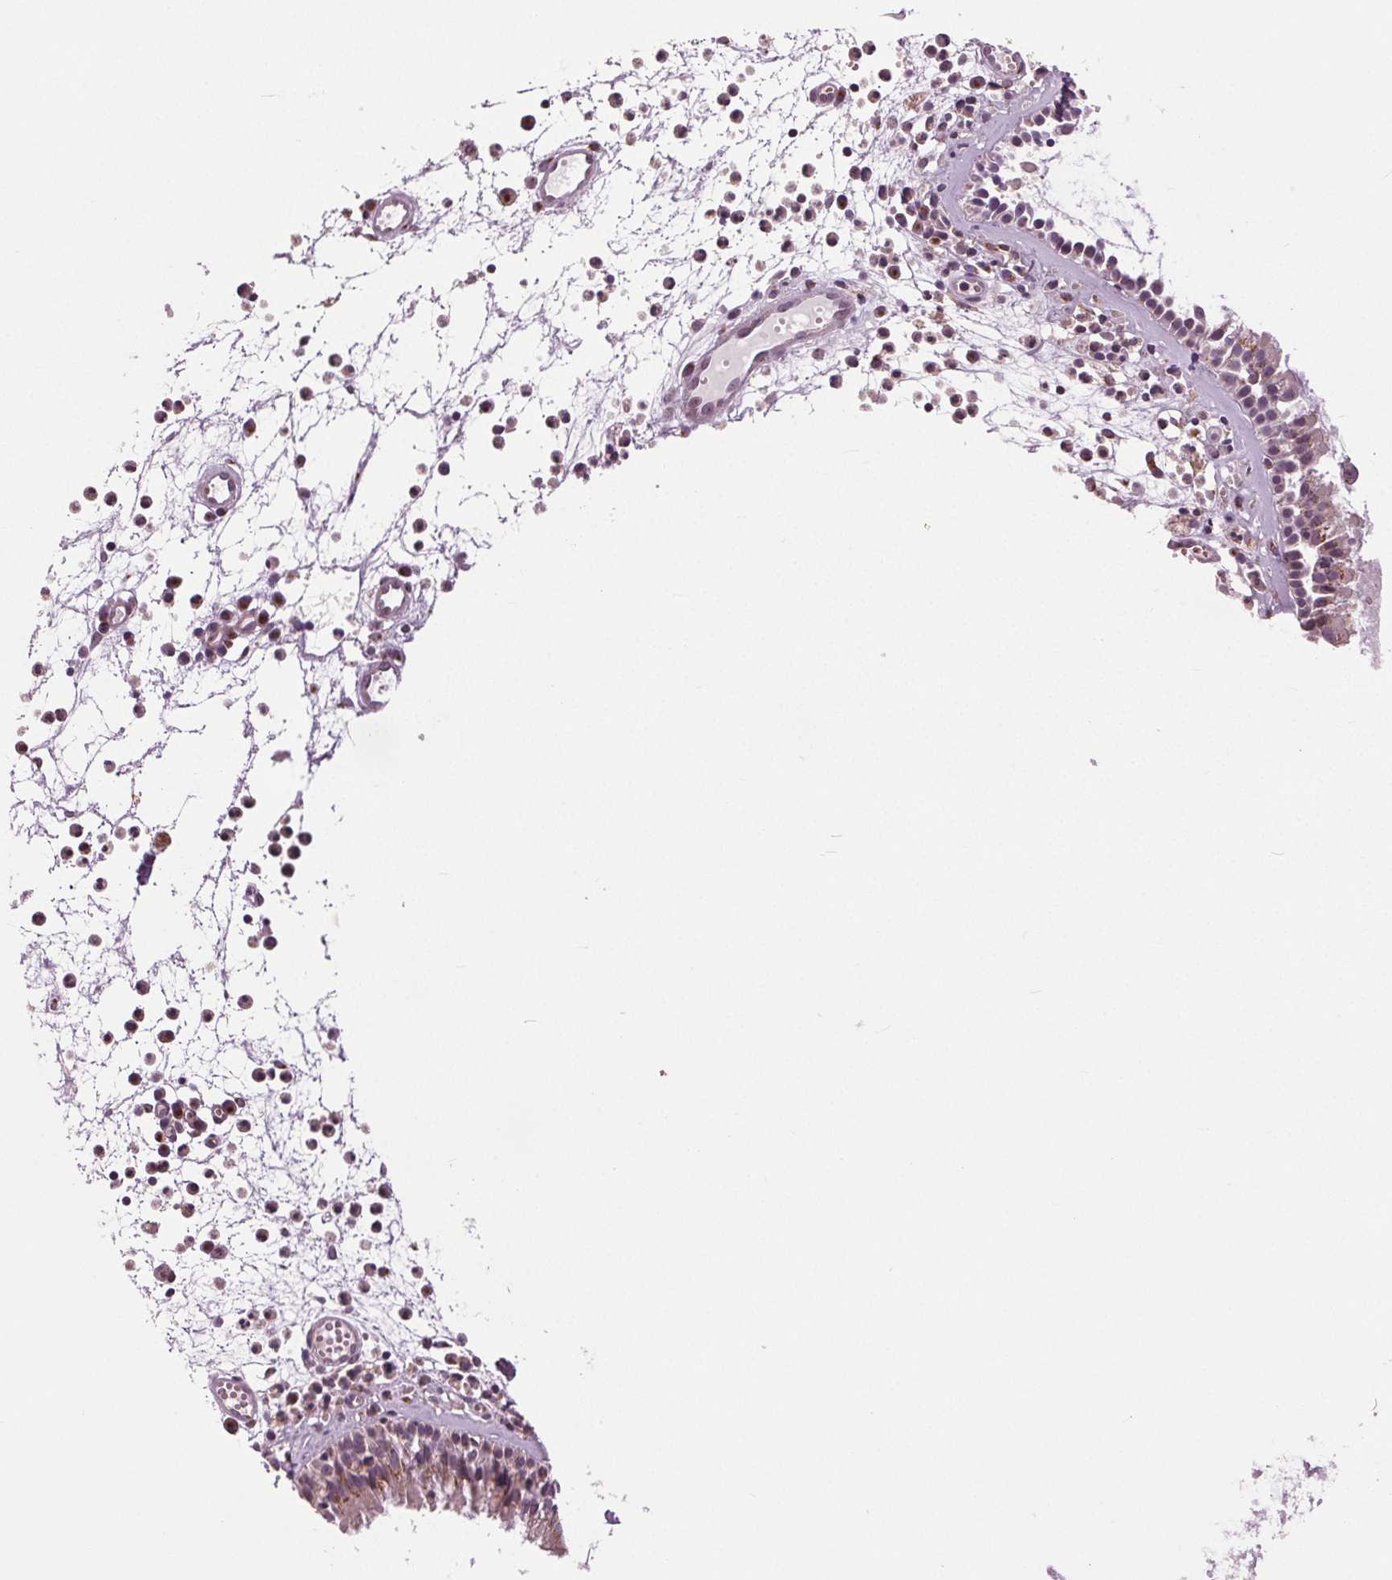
{"staining": {"intensity": "weak", "quantity": "25%-75%", "location": "cytoplasmic/membranous"}, "tissue": "nasopharynx", "cell_type": "Respiratory epithelial cells", "image_type": "normal", "snomed": [{"axis": "morphology", "description": "Normal tissue, NOS"}, {"axis": "topography", "description": "Nasopharynx"}], "caption": "High-power microscopy captured an IHC photomicrograph of unremarkable nasopharynx, revealing weak cytoplasmic/membranous staining in approximately 25%-75% of respiratory epithelial cells. The staining was performed using DAB to visualize the protein expression in brown, while the nuclei were stained in blue with hematoxylin (Magnification: 20x).", "gene": "BSDC1", "patient": {"sex": "female", "age": 52}}